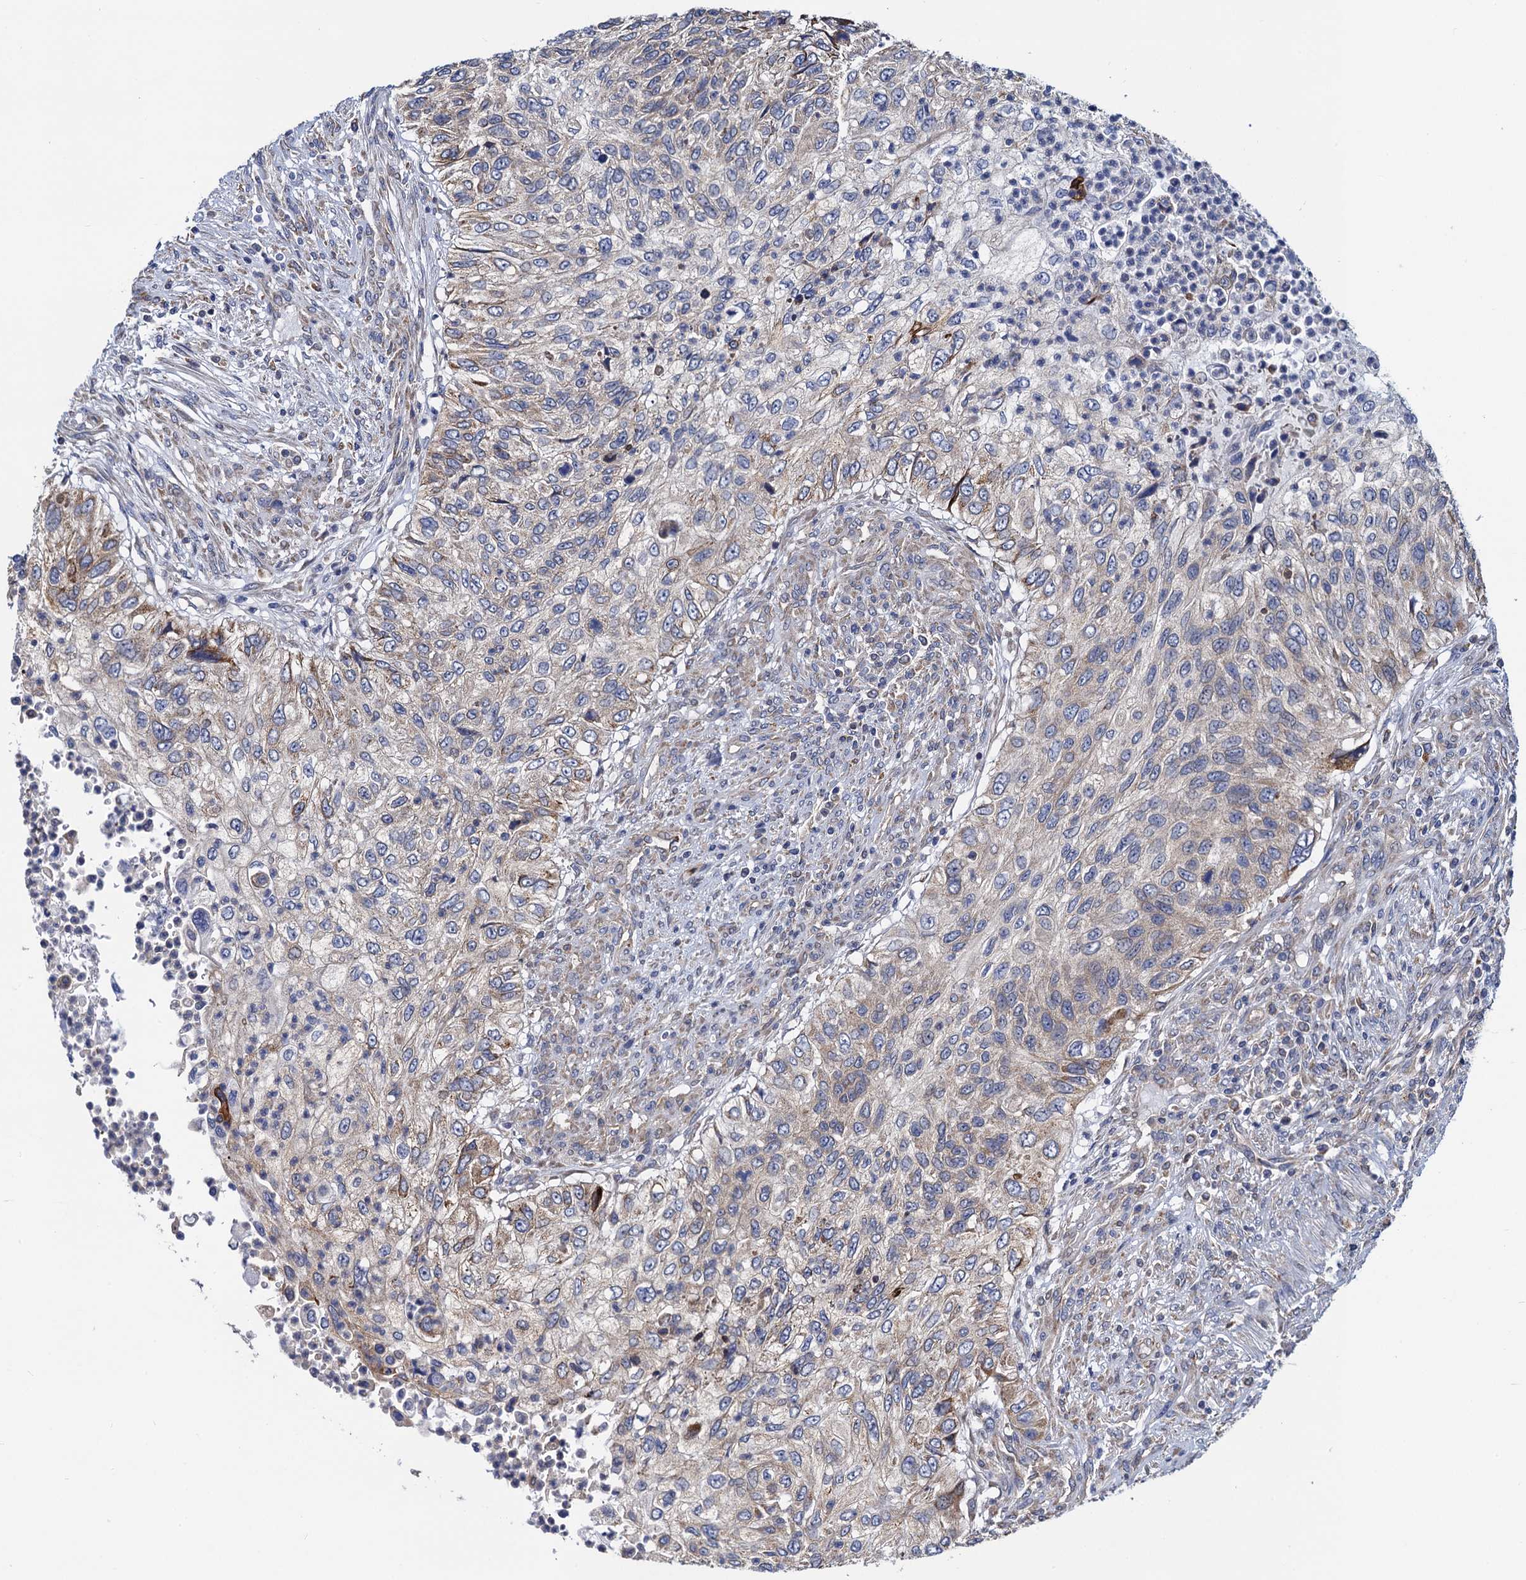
{"staining": {"intensity": "weak", "quantity": "<25%", "location": "cytoplasmic/membranous"}, "tissue": "urothelial cancer", "cell_type": "Tumor cells", "image_type": "cancer", "snomed": [{"axis": "morphology", "description": "Urothelial carcinoma, High grade"}, {"axis": "topography", "description": "Urinary bladder"}], "caption": "Tumor cells show no significant protein expression in urothelial cancer. The staining is performed using DAB brown chromogen with nuclei counter-stained in using hematoxylin.", "gene": "PGLS", "patient": {"sex": "female", "age": 60}}